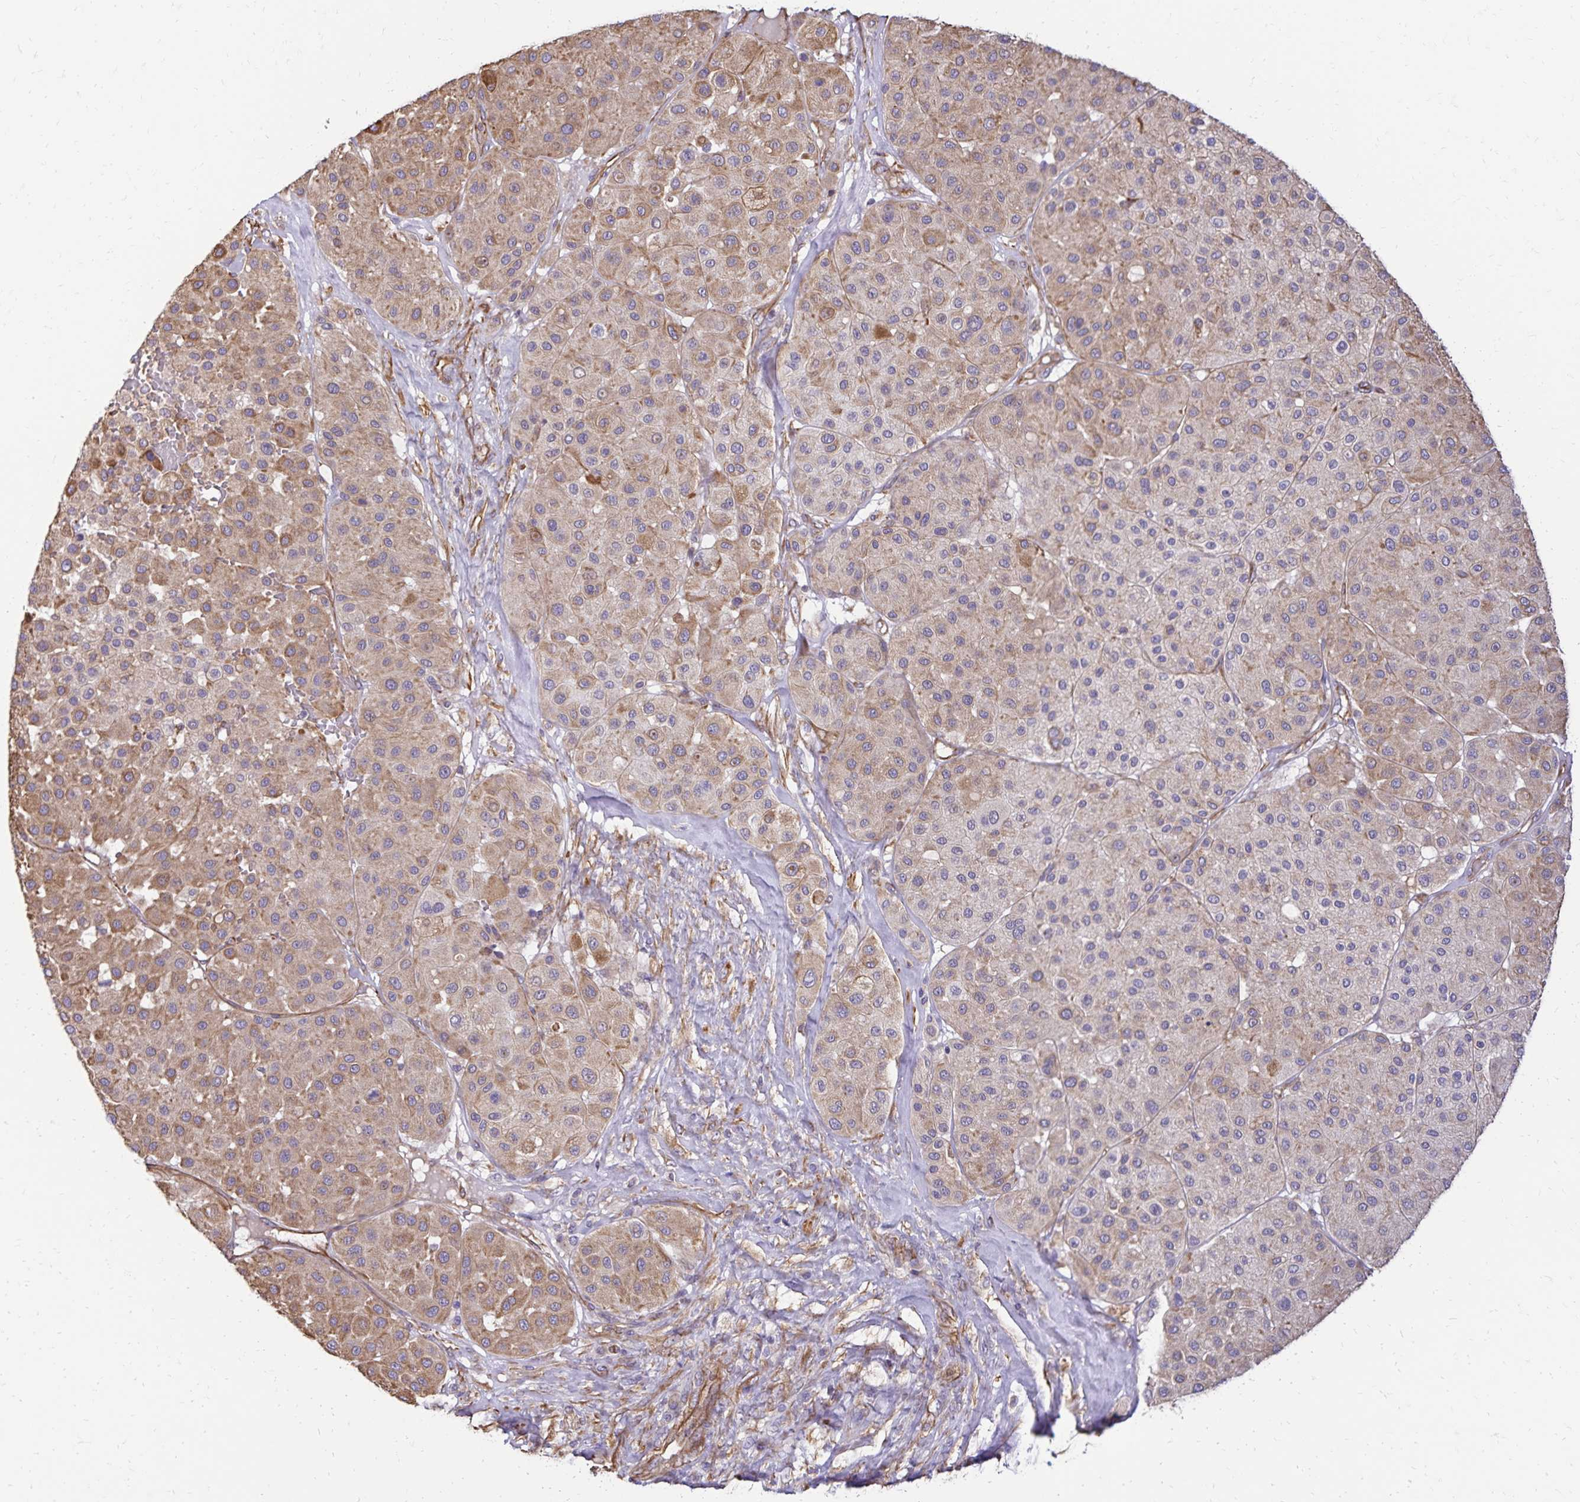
{"staining": {"intensity": "moderate", "quantity": ">75%", "location": "cytoplasmic/membranous"}, "tissue": "melanoma", "cell_type": "Tumor cells", "image_type": "cancer", "snomed": [{"axis": "morphology", "description": "Malignant melanoma, Metastatic site"}, {"axis": "topography", "description": "Smooth muscle"}], "caption": "Melanoma stained with DAB (3,3'-diaminobenzidine) immunohistochemistry exhibits medium levels of moderate cytoplasmic/membranous staining in about >75% of tumor cells.", "gene": "TRPV6", "patient": {"sex": "male", "age": 41}}